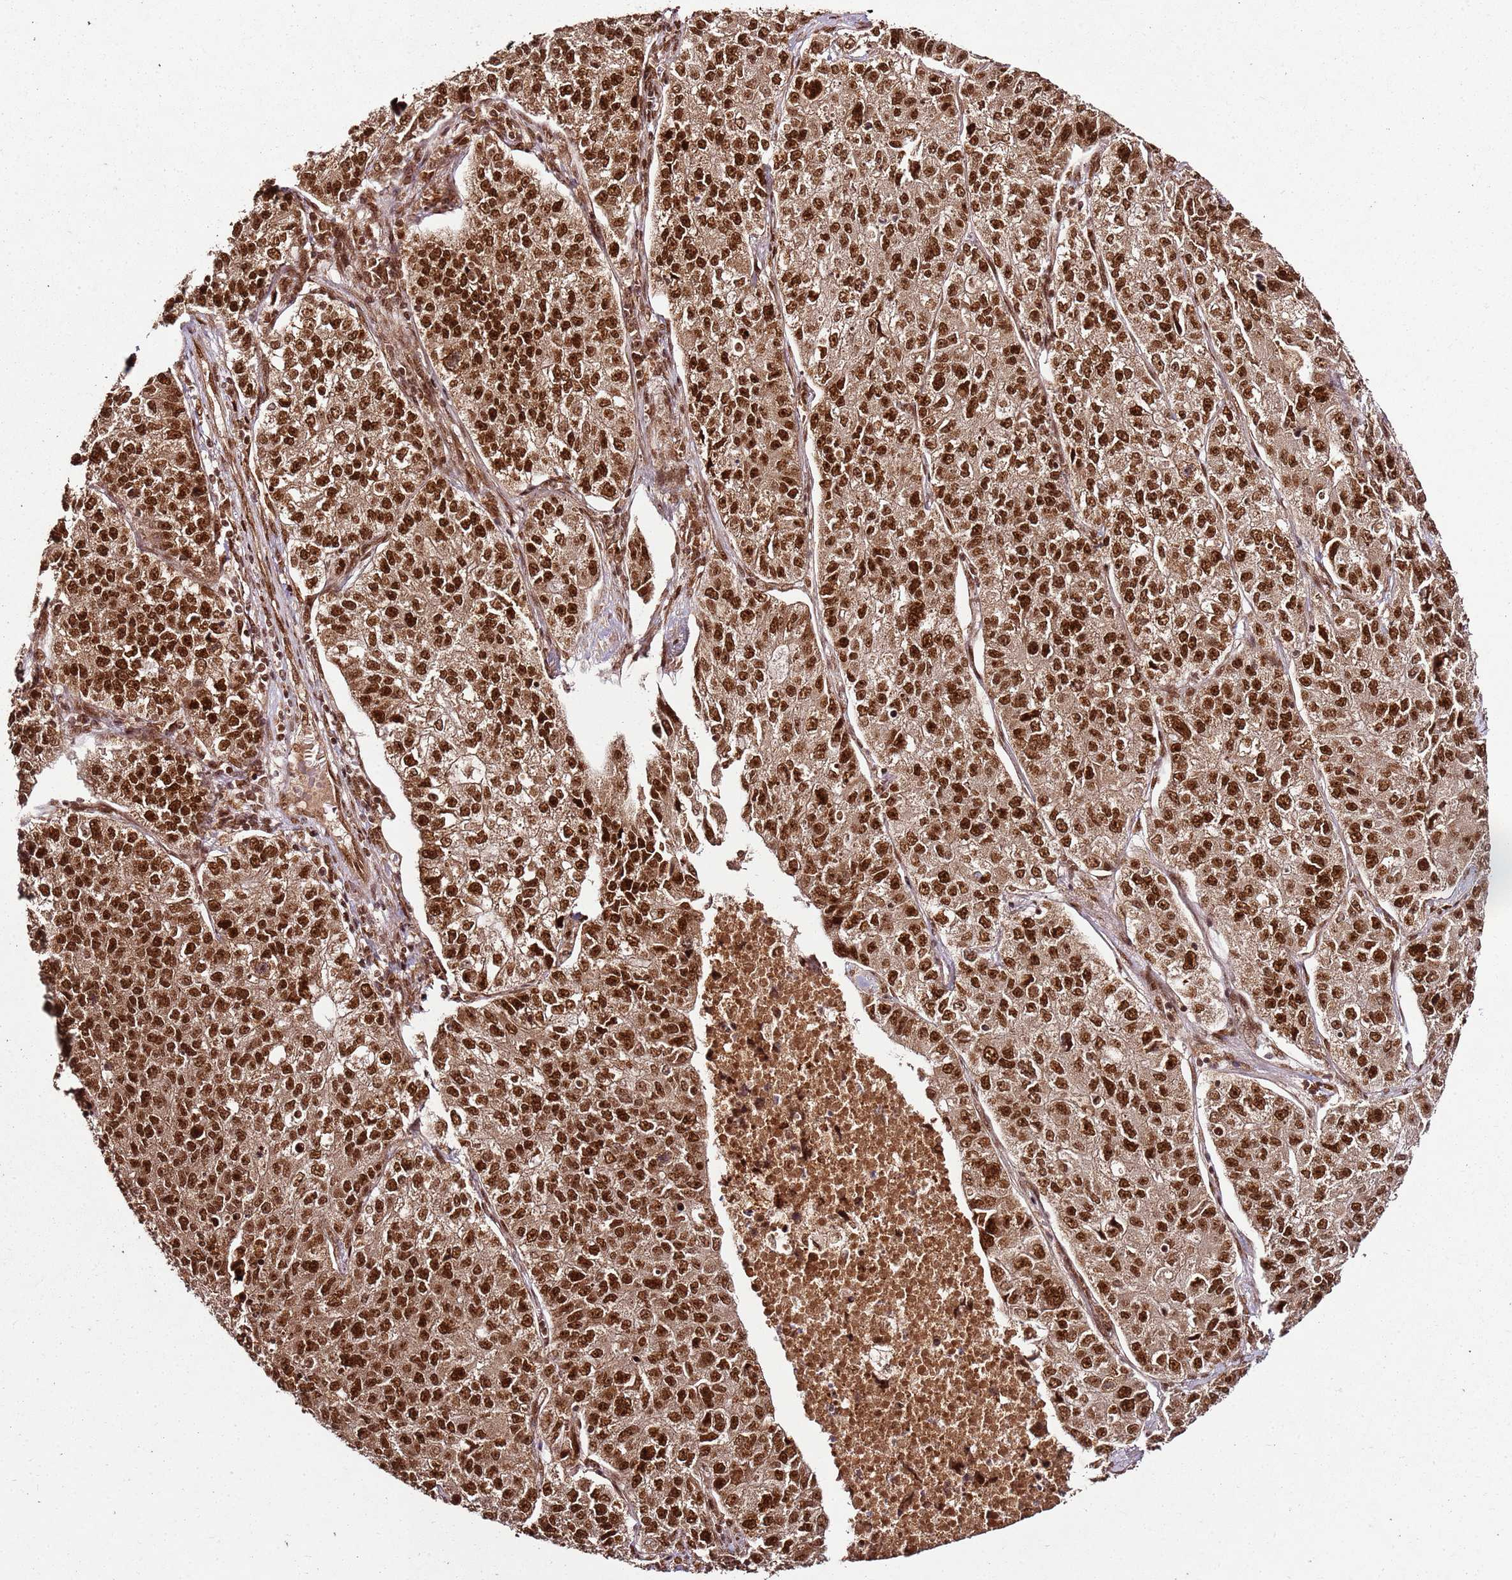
{"staining": {"intensity": "strong", "quantity": ">75%", "location": "nuclear"}, "tissue": "lung cancer", "cell_type": "Tumor cells", "image_type": "cancer", "snomed": [{"axis": "morphology", "description": "Adenocarcinoma, NOS"}, {"axis": "topography", "description": "Lung"}], "caption": "Protein staining by IHC reveals strong nuclear positivity in approximately >75% of tumor cells in lung adenocarcinoma.", "gene": "XRN2", "patient": {"sex": "male", "age": 49}}